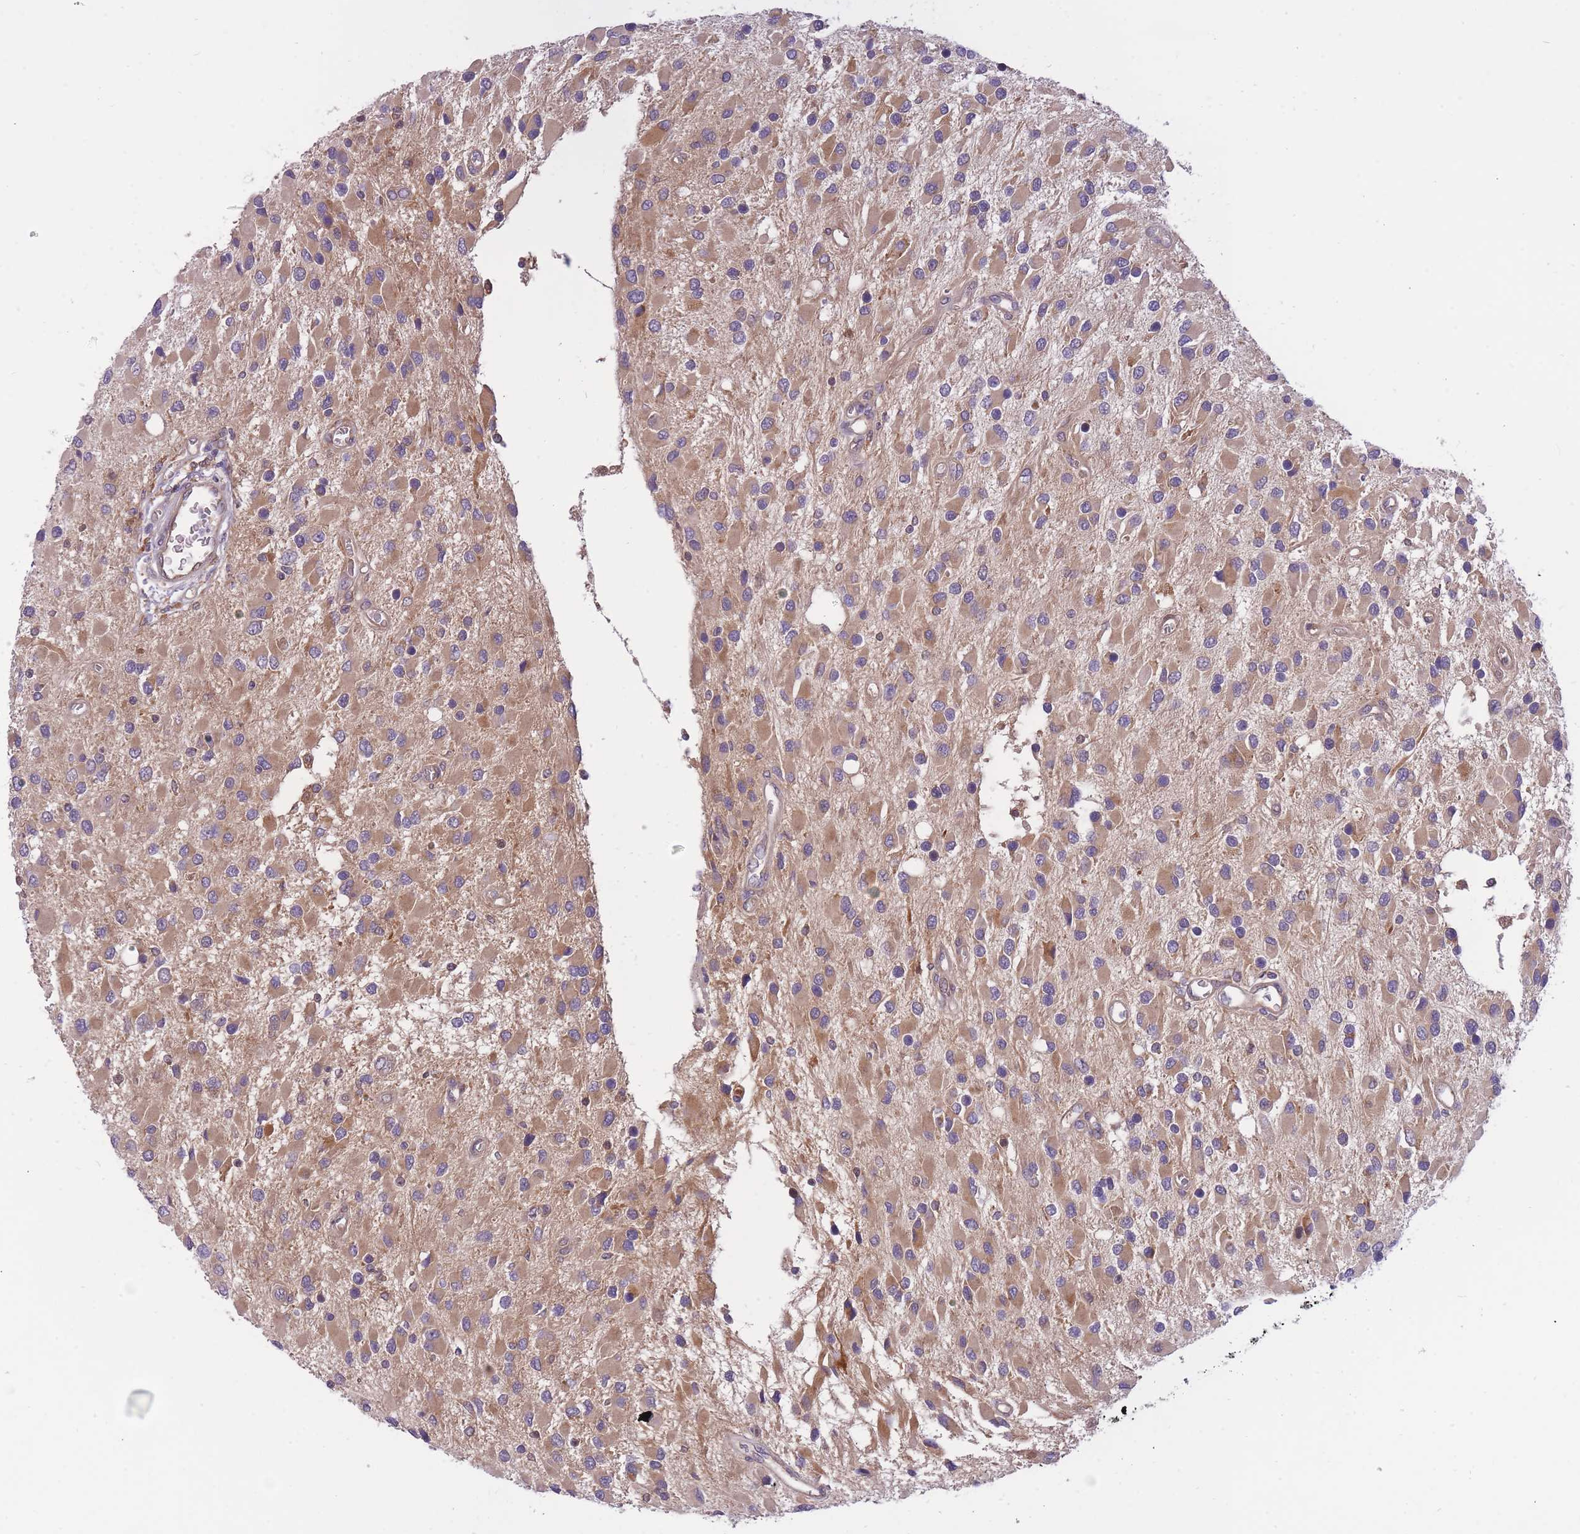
{"staining": {"intensity": "moderate", "quantity": "25%-75%", "location": "cytoplasmic/membranous"}, "tissue": "glioma", "cell_type": "Tumor cells", "image_type": "cancer", "snomed": [{"axis": "morphology", "description": "Glioma, malignant, High grade"}, {"axis": "topography", "description": "Brain"}], "caption": "Protein staining of malignant glioma (high-grade) tissue demonstrates moderate cytoplasmic/membranous positivity in about 25%-75% of tumor cells.", "gene": "CRYGN", "patient": {"sex": "male", "age": 53}}